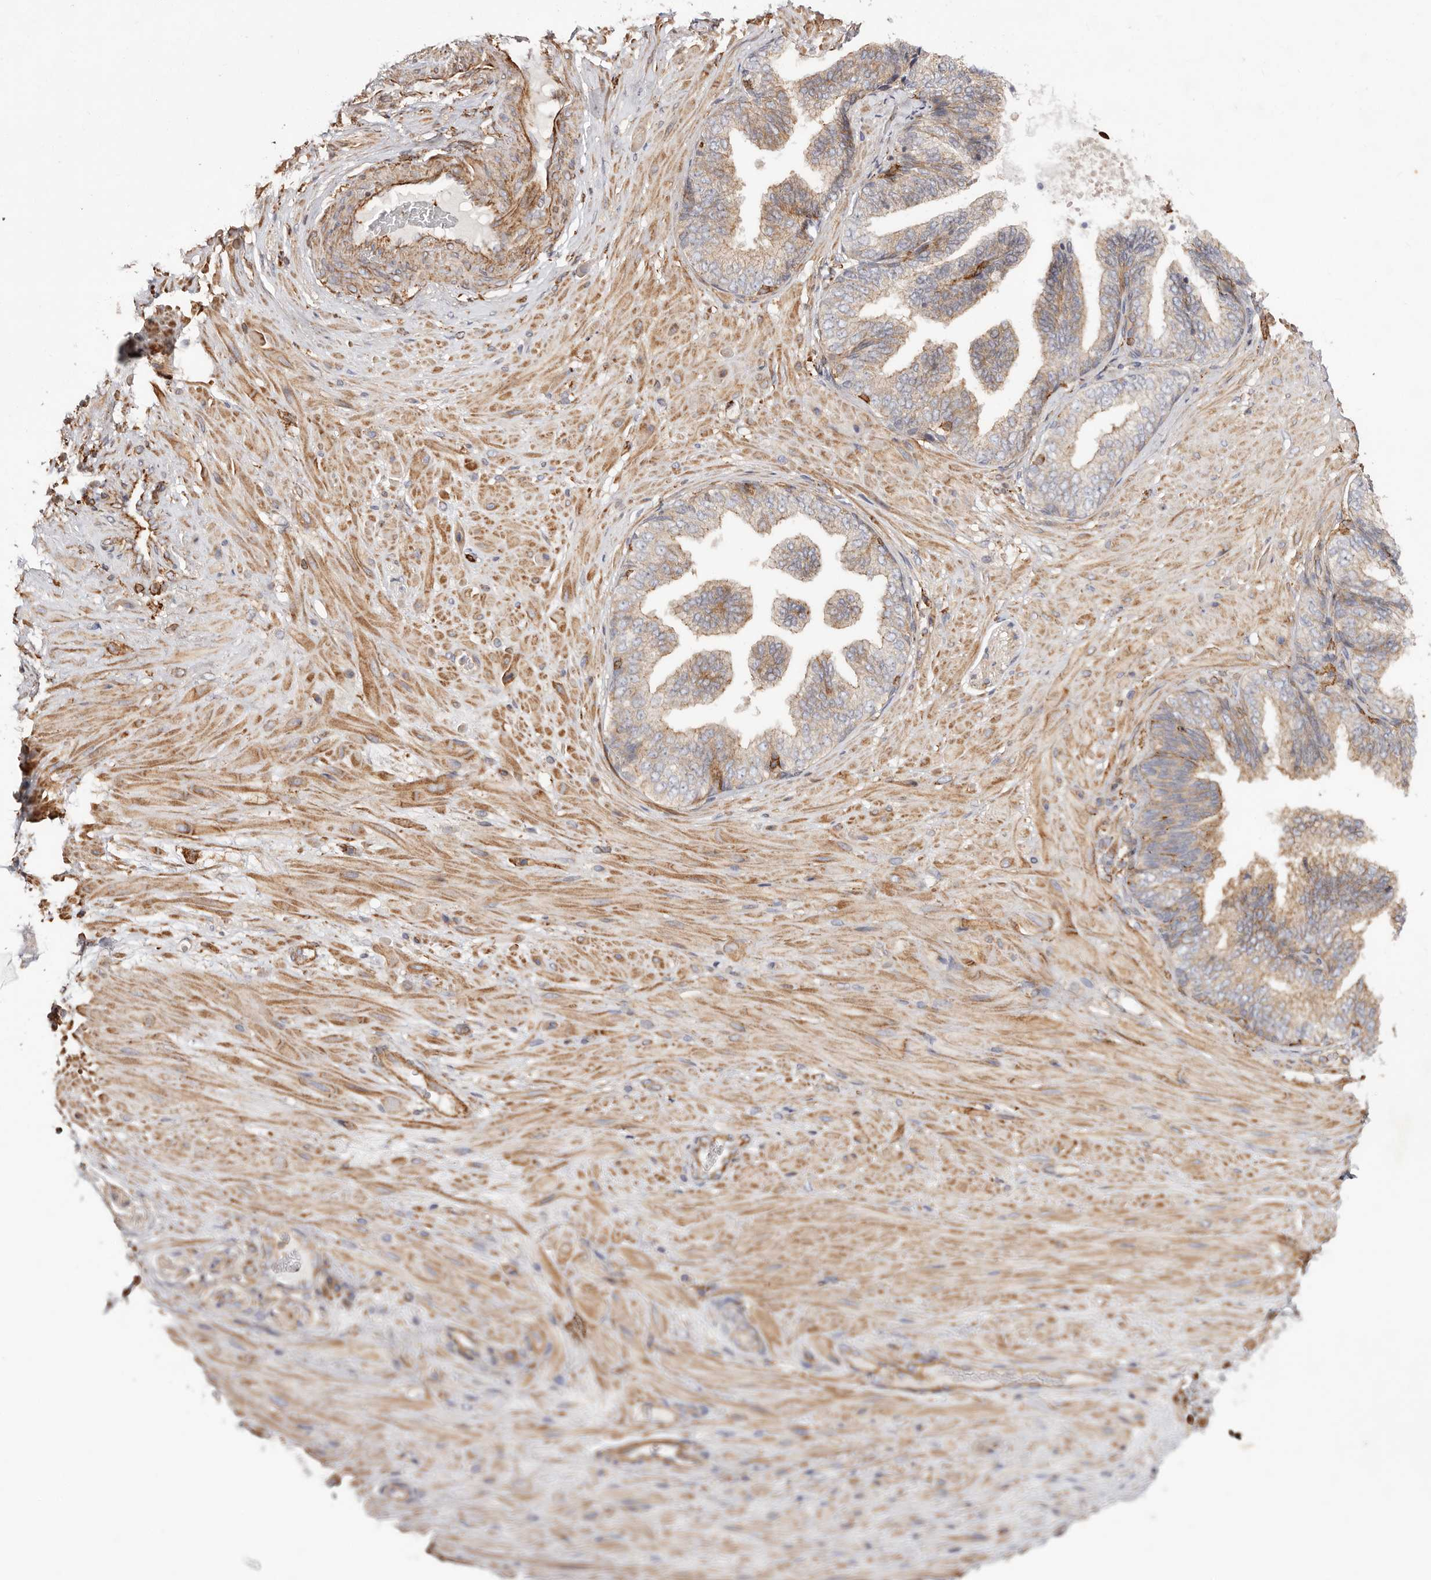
{"staining": {"intensity": "moderate", "quantity": ">75%", "location": "cytoplasmic/membranous"}, "tissue": "adipose tissue", "cell_type": "Adipocytes", "image_type": "normal", "snomed": [{"axis": "morphology", "description": "Normal tissue, NOS"}, {"axis": "morphology", "description": "Adenocarcinoma, Low grade"}, {"axis": "topography", "description": "Prostate"}, {"axis": "topography", "description": "Peripheral nerve tissue"}], "caption": "IHC image of unremarkable adipose tissue stained for a protein (brown), which exhibits medium levels of moderate cytoplasmic/membranous positivity in about >75% of adipocytes.", "gene": "PTPN22", "patient": {"sex": "male", "age": 63}}